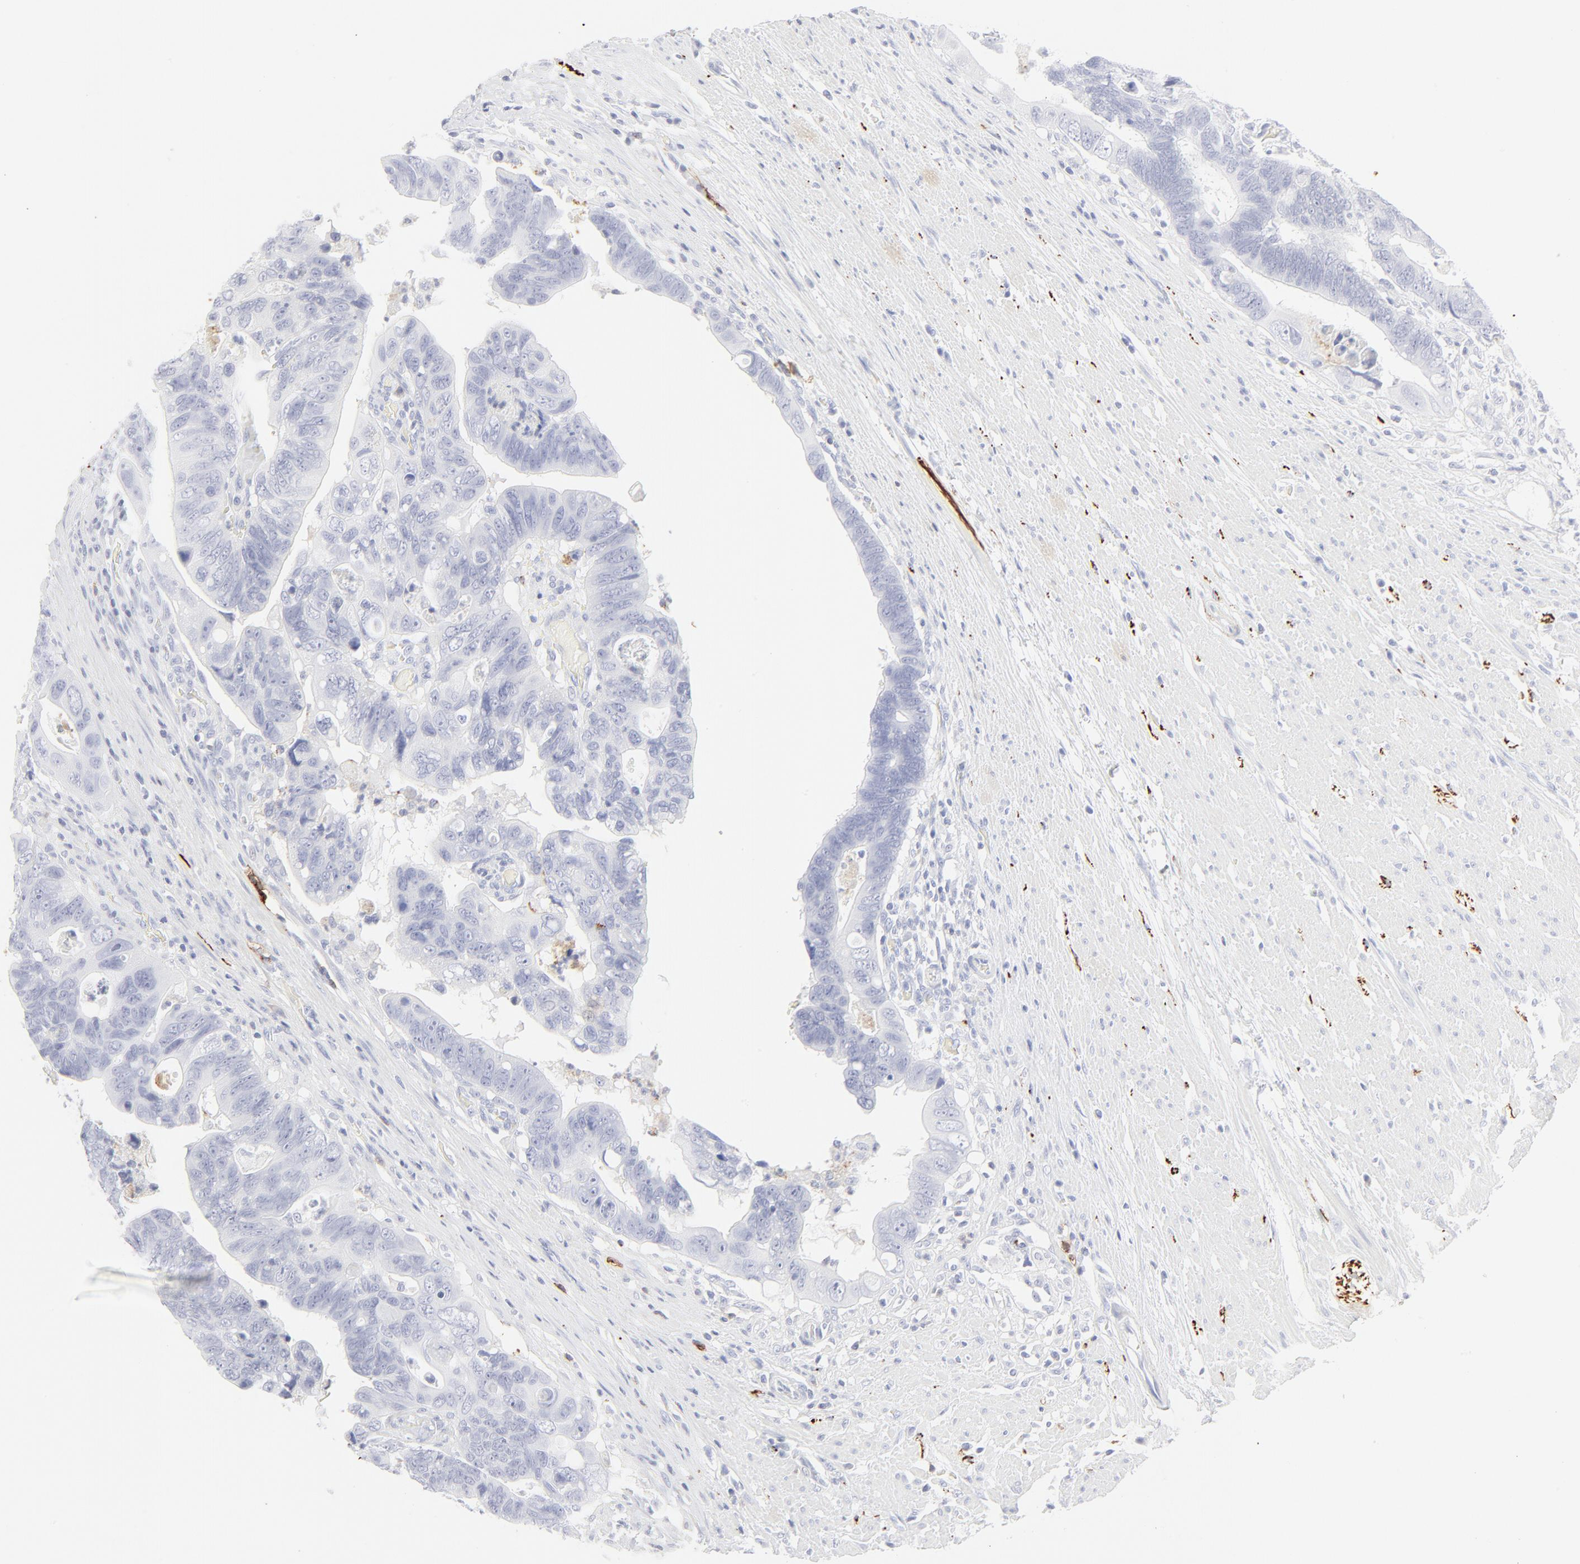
{"staining": {"intensity": "negative", "quantity": "none", "location": "none"}, "tissue": "colorectal cancer", "cell_type": "Tumor cells", "image_type": "cancer", "snomed": [{"axis": "morphology", "description": "Adenocarcinoma, NOS"}, {"axis": "topography", "description": "Rectum"}], "caption": "Adenocarcinoma (colorectal) was stained to show a protein in brown. There is no significant positivity in tumor cells.", "gene": "CCR7", "patient": {"sex": "male", "age": 53}}